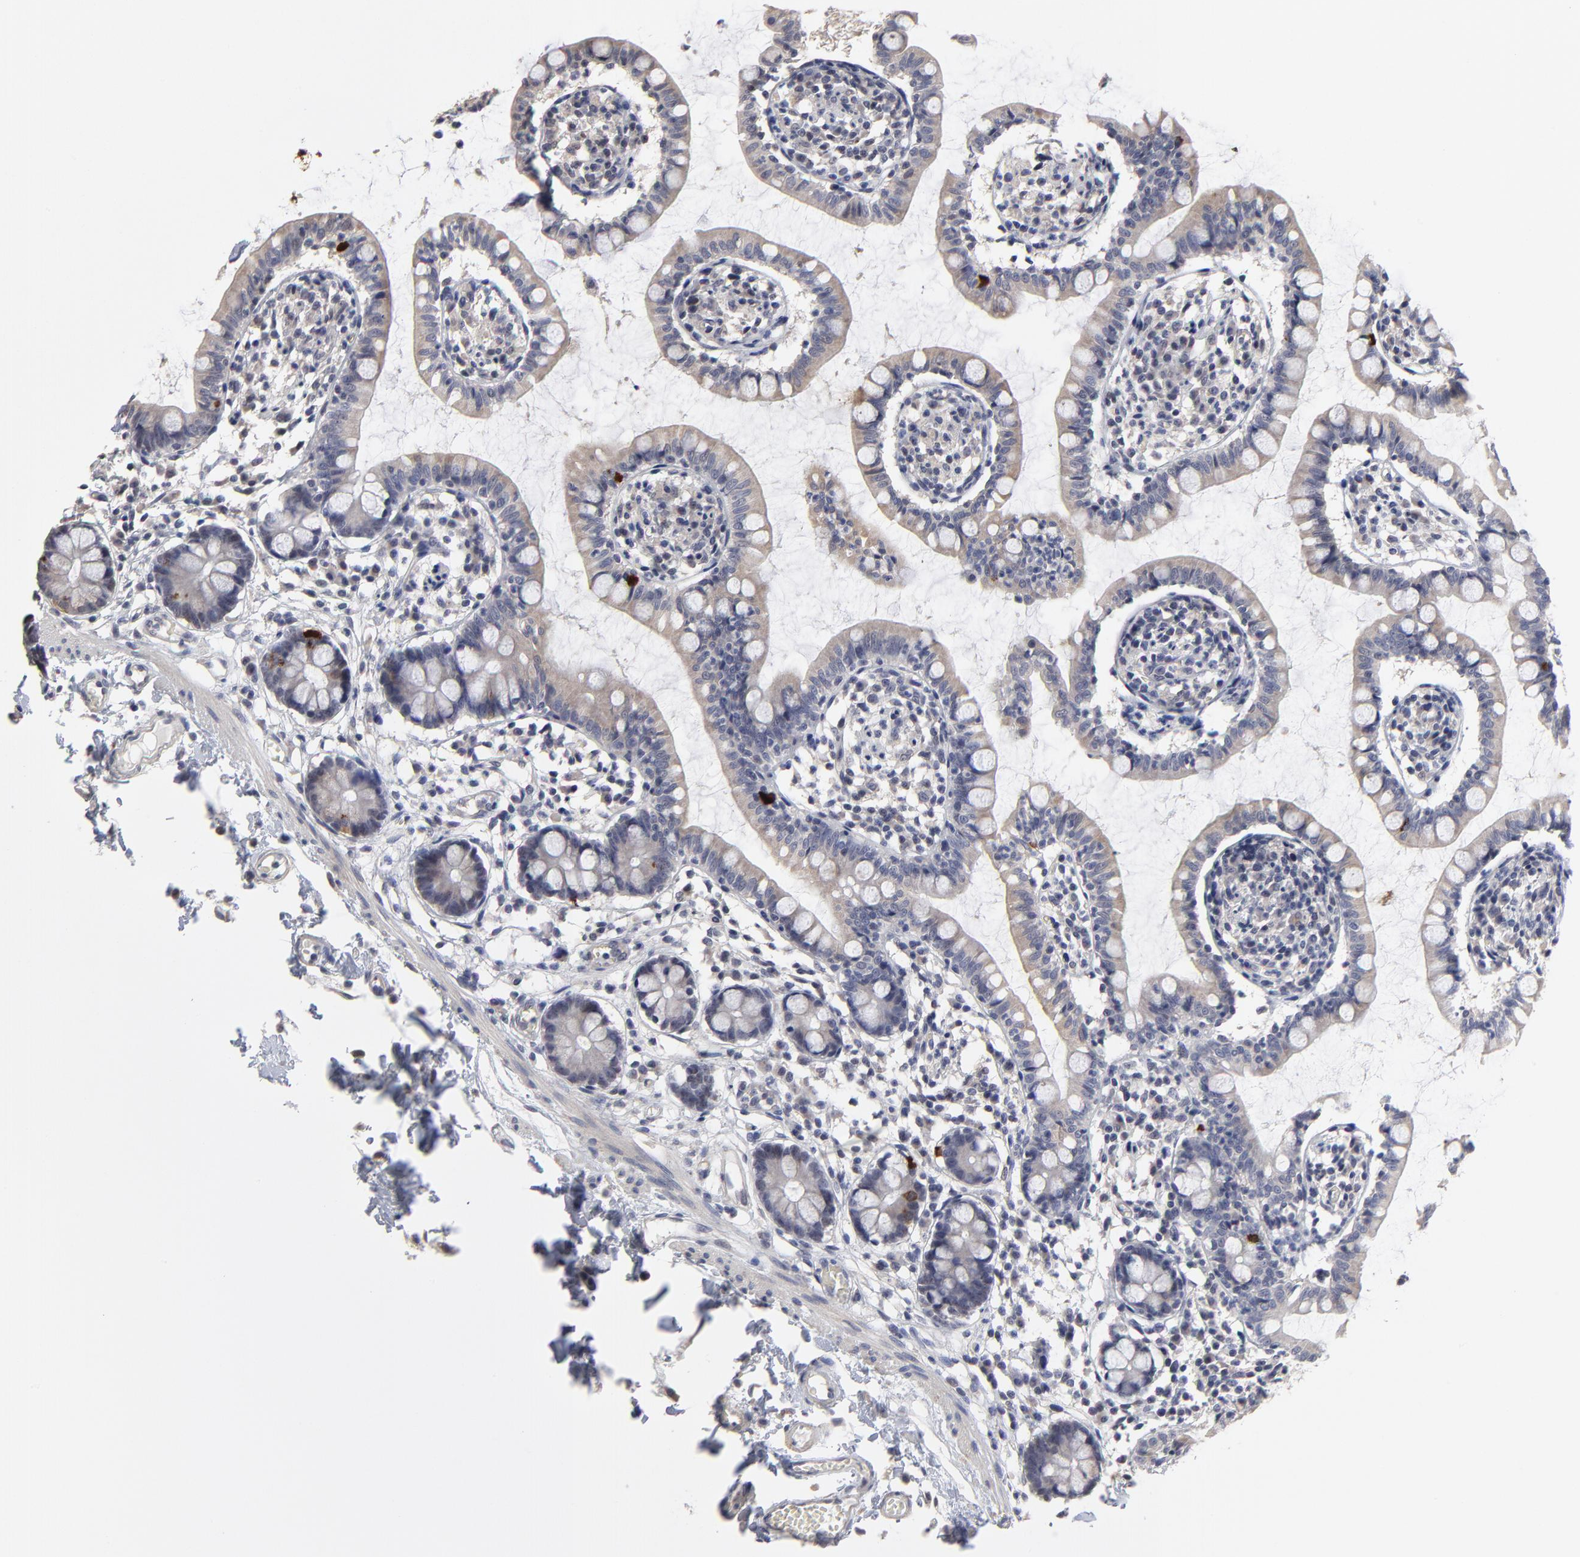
{"staining": {"intensity": "weak", "quantity": "<25%", "location": "cytoplasmic/membranous"}, "tissue": "small intestine", "cell_type": "Glandular cells", "image_type": "normal", "snomed": [{"axis": "morphology", "description": "Normal tissue, NOS"}, {"axis": "topography", "description": "Small intestine"}], "caption": "Image shows no significant protein staining in glandular cells of benign small intestine.", "gene": "MAGEA10", "patient": {"sex": "female", "age": 61}}